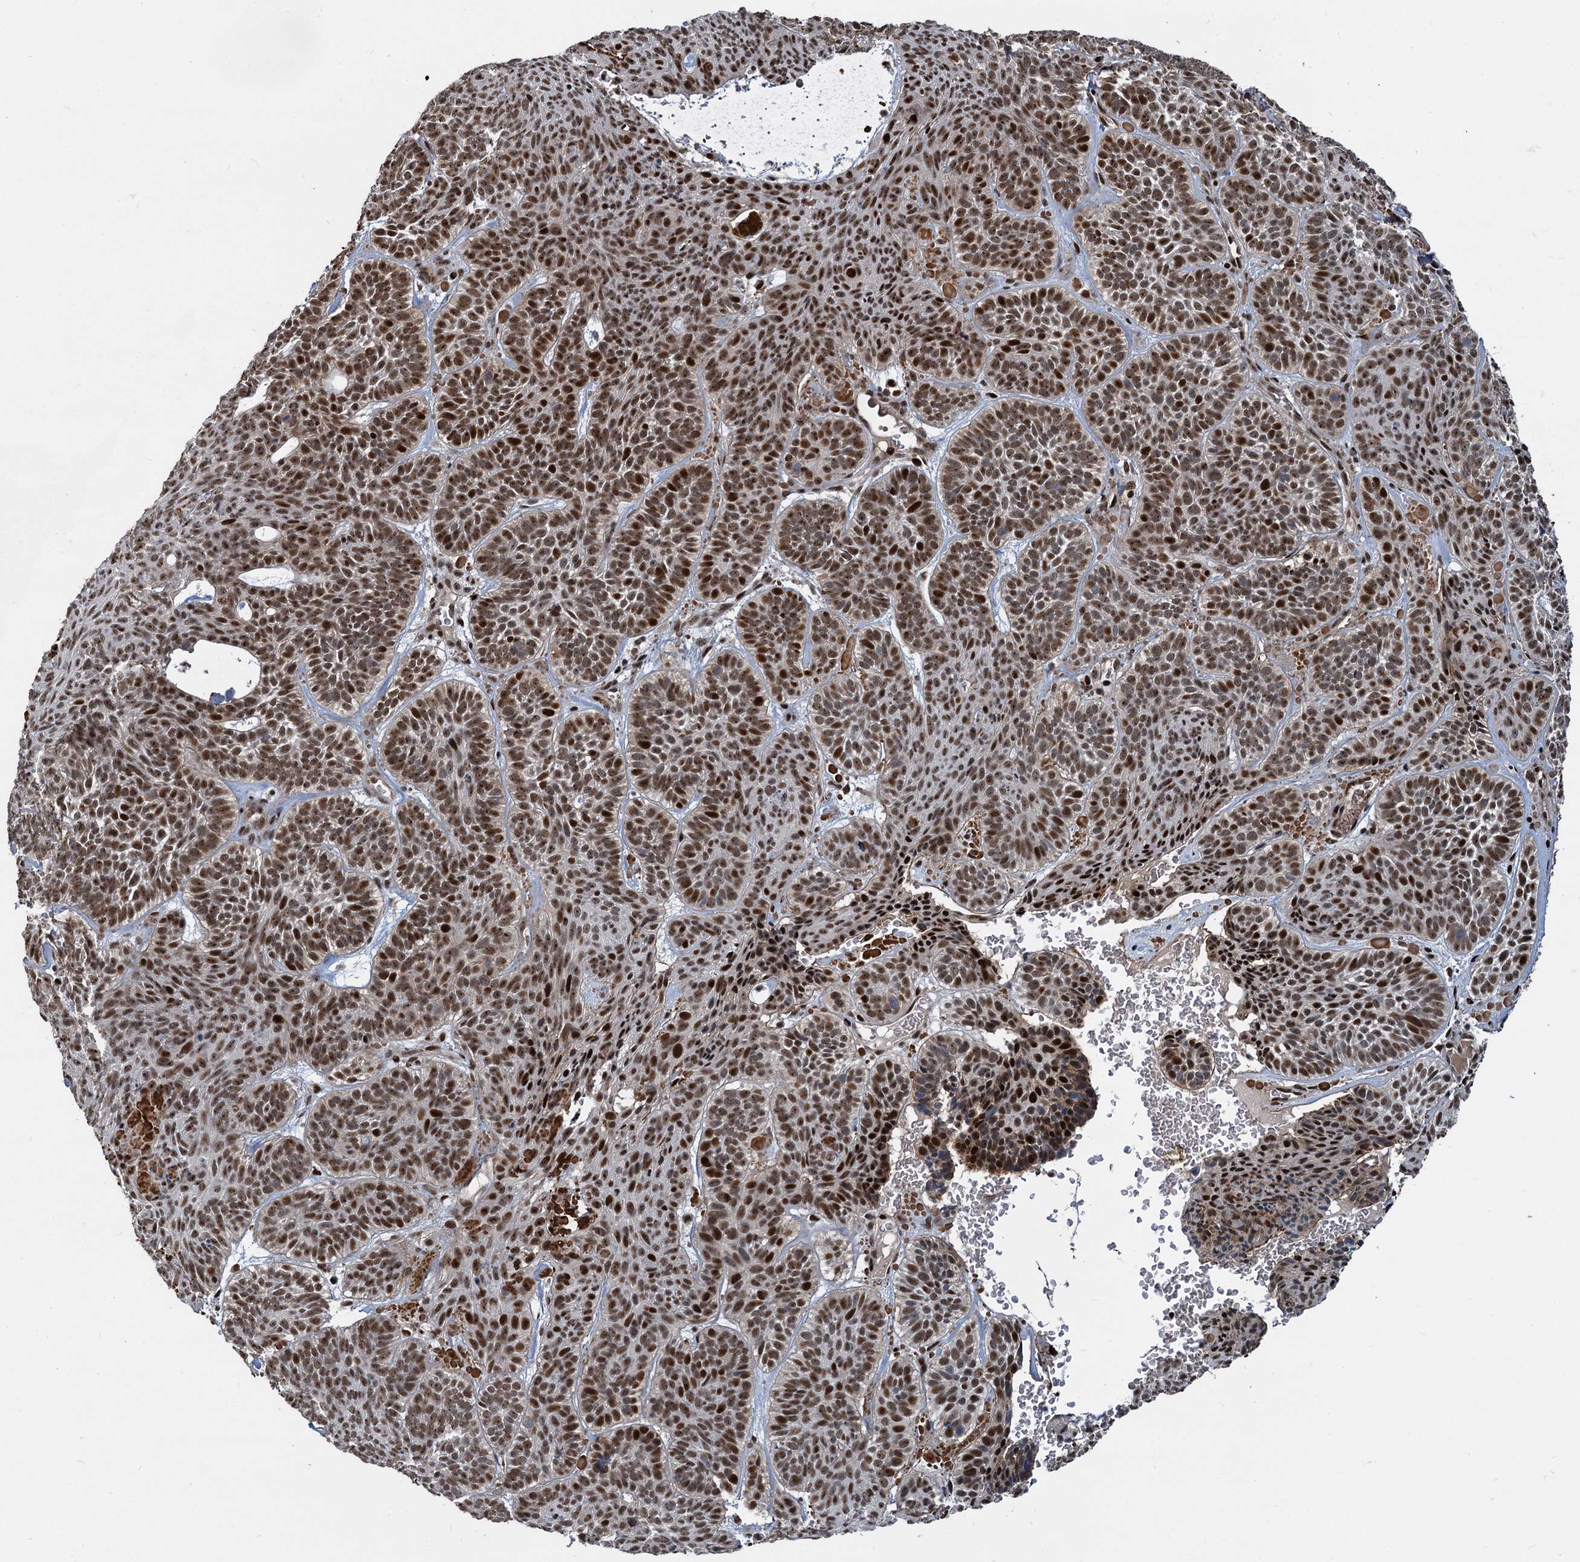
{"staining": {"intensity": "strong", "quantity": ">75%", "location": "nuclear"}, "tissue": "skin cancer", "cell_type": "Tumor cells", "image_type": "cancer", "snomed": [{"axis": "morphology", "description": "Basal cell carcinoma"}, {"axis": "topography", "description": "Skin"}], "caption": "There is high levels of strong nuclear staining in tumor cells of basal cell carcinoma (skin), as demonstrated by immunohistochemical staining (brown color).", "gene": "ANKRD49", "patient": {"sex": "male", "age": 85}}